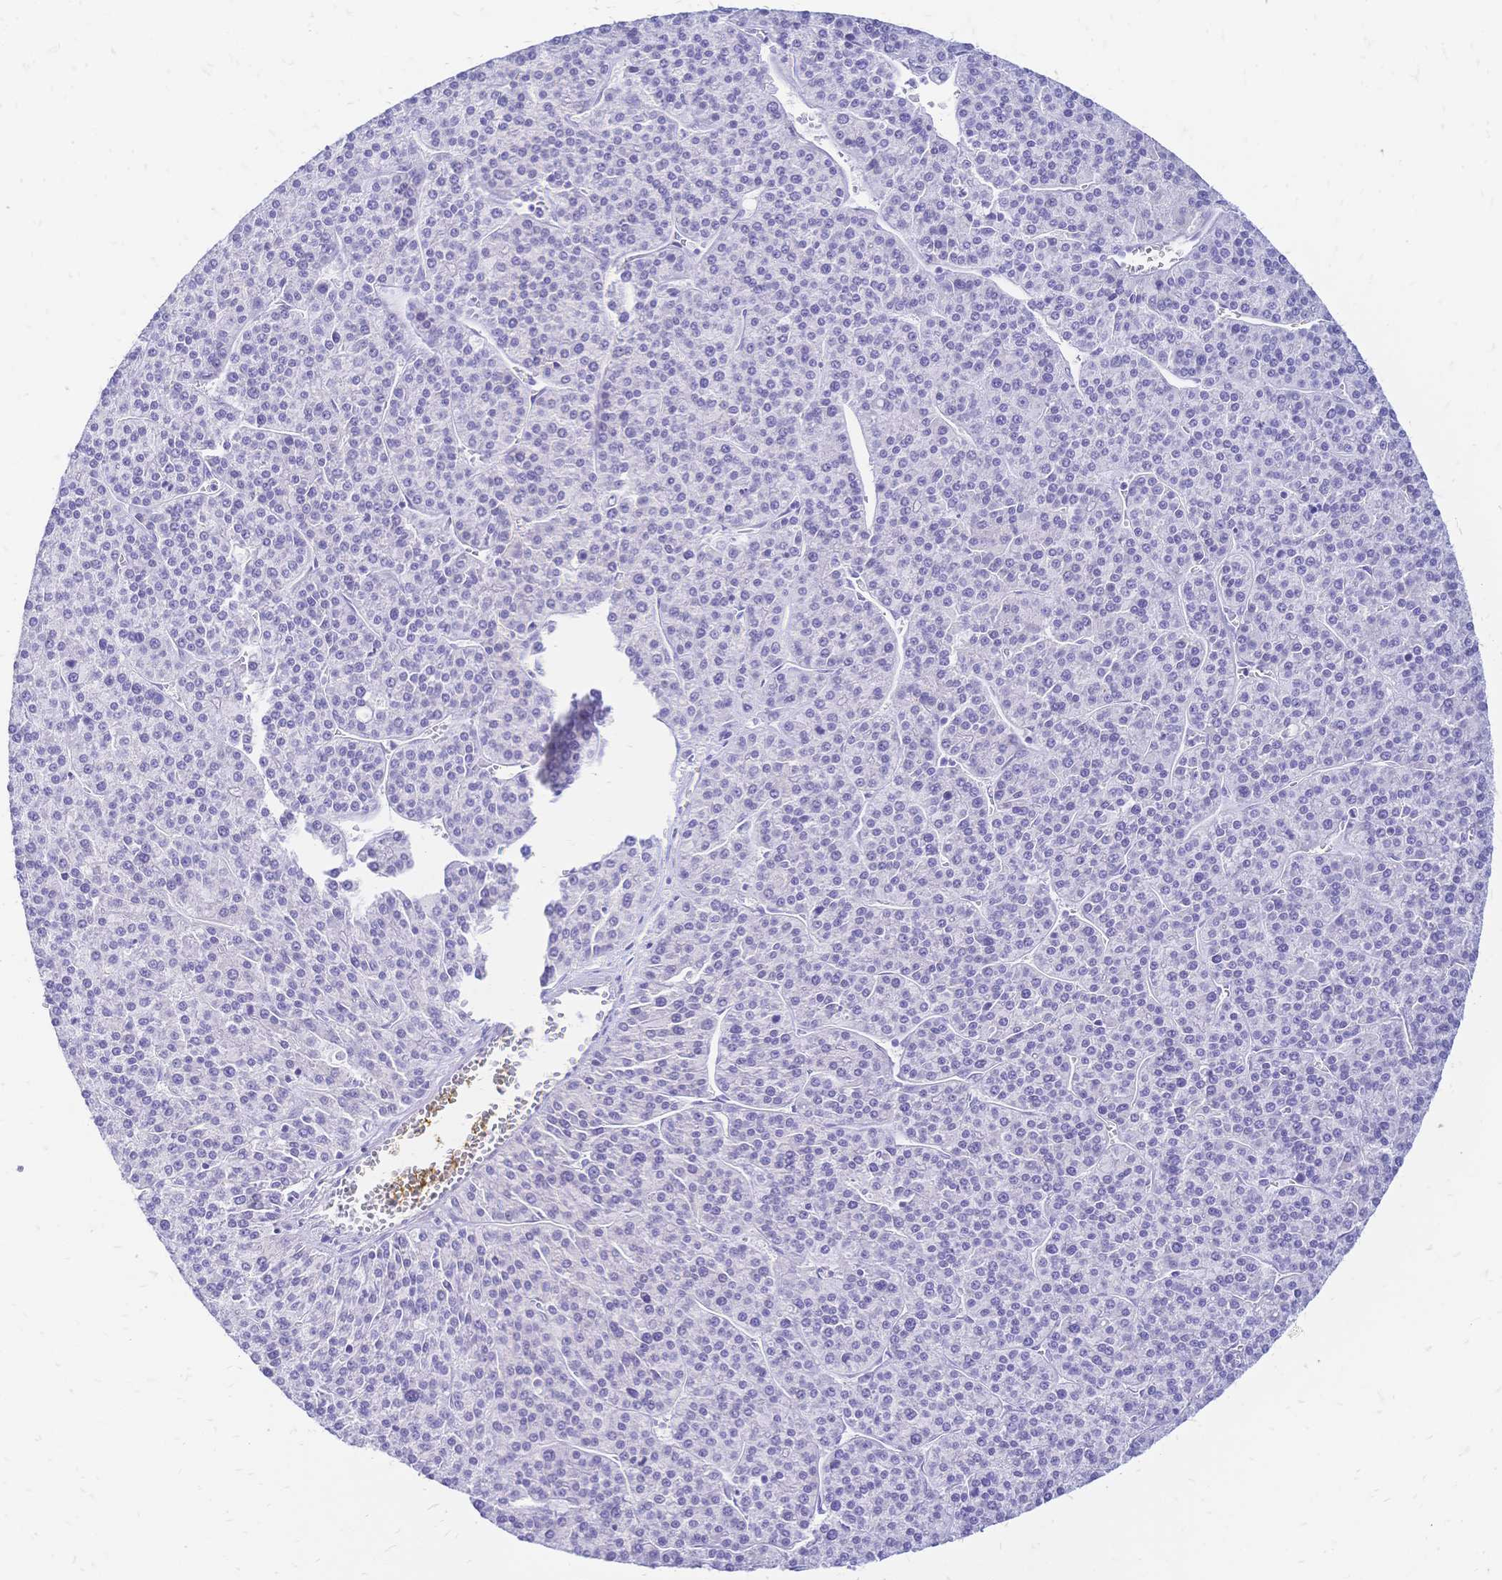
{"staining": {"intensity": "negative", "quantity": "none", "location": "none"}, "tissue": "liver cancer", "cell_type": "Tumor cells", "image_type": "cancer", "snomed": [{"axis": "morphology", "description": "Carcinoma, Hepatocellular, NOS"}, {"axis": "topography", "description": "Liver"}], "caption": "This histopathology image is of hepatocellular carcinoma (liver) stained with immunohistochemistry to label a protein in brown with the nuclei are counter-stained blue. There is no positivity in tumor cells.", "gene": "FA2H", "patient": {"sex": "female", "age": 58}}